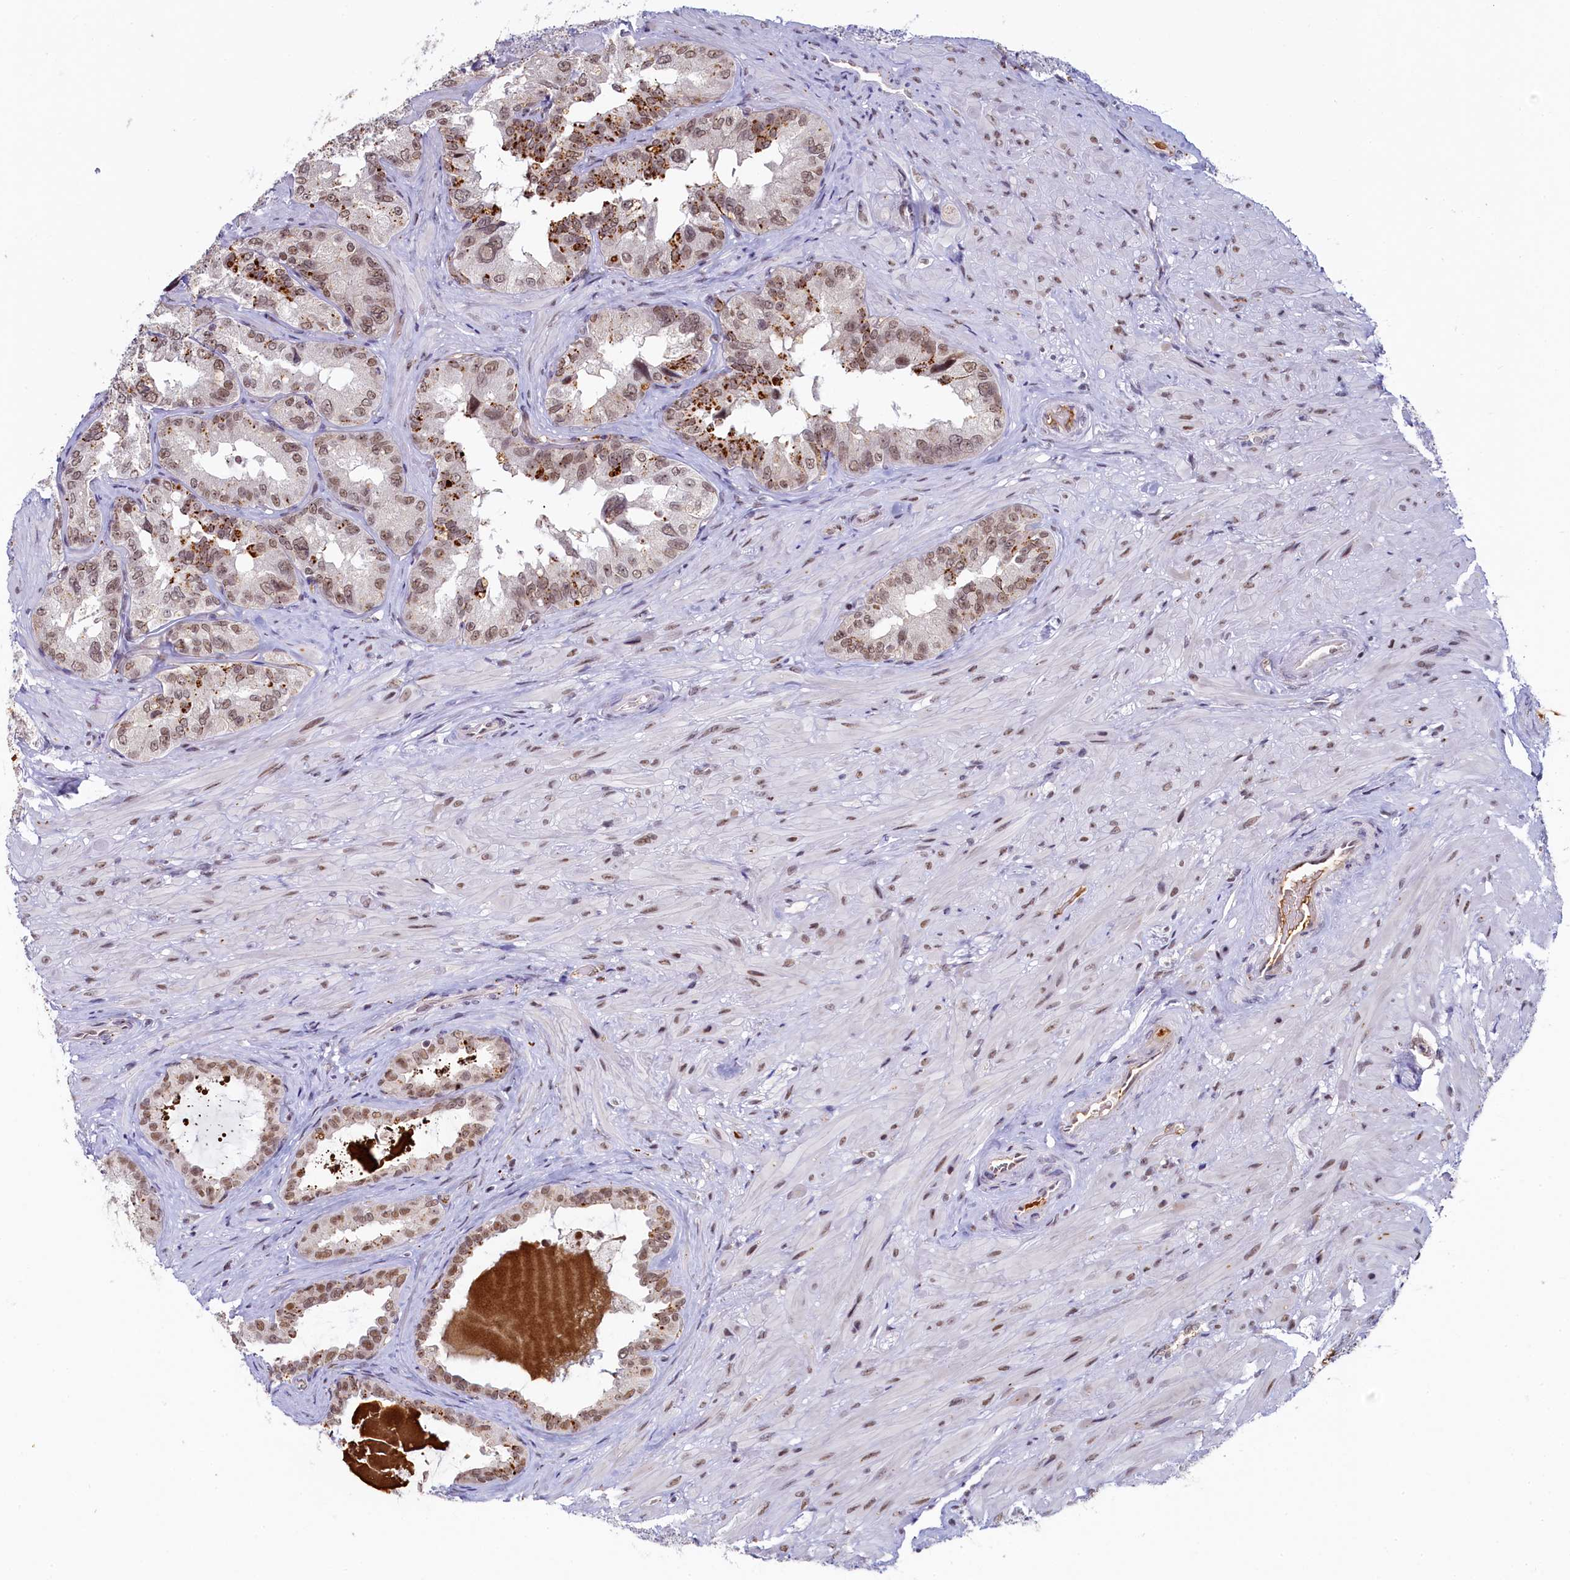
{"staining": {"intensity": "moderate", "quantity": "25%-75%", "location": "nuclear"}, "tissue": "seminal vesicle", "cell_type": "Glandular cells", "image_type": "normal", "snomed": [{"axis": "morphology", "description": "Normal tissue, NOS"}, {"axis": "topography", "description": "Seminal veicle"}, {"axis": "topography", "description": "Peripheral nerve tissue"}], "caption": "The immunohistochemical stain labels moderate nuclear expression in glandular cells of benign seminal vesicle. (Brightfield microscopy of DAB IHC at high magnification).", "gene": "INTS14", "patient": {"sex": "male", "age": 67}}